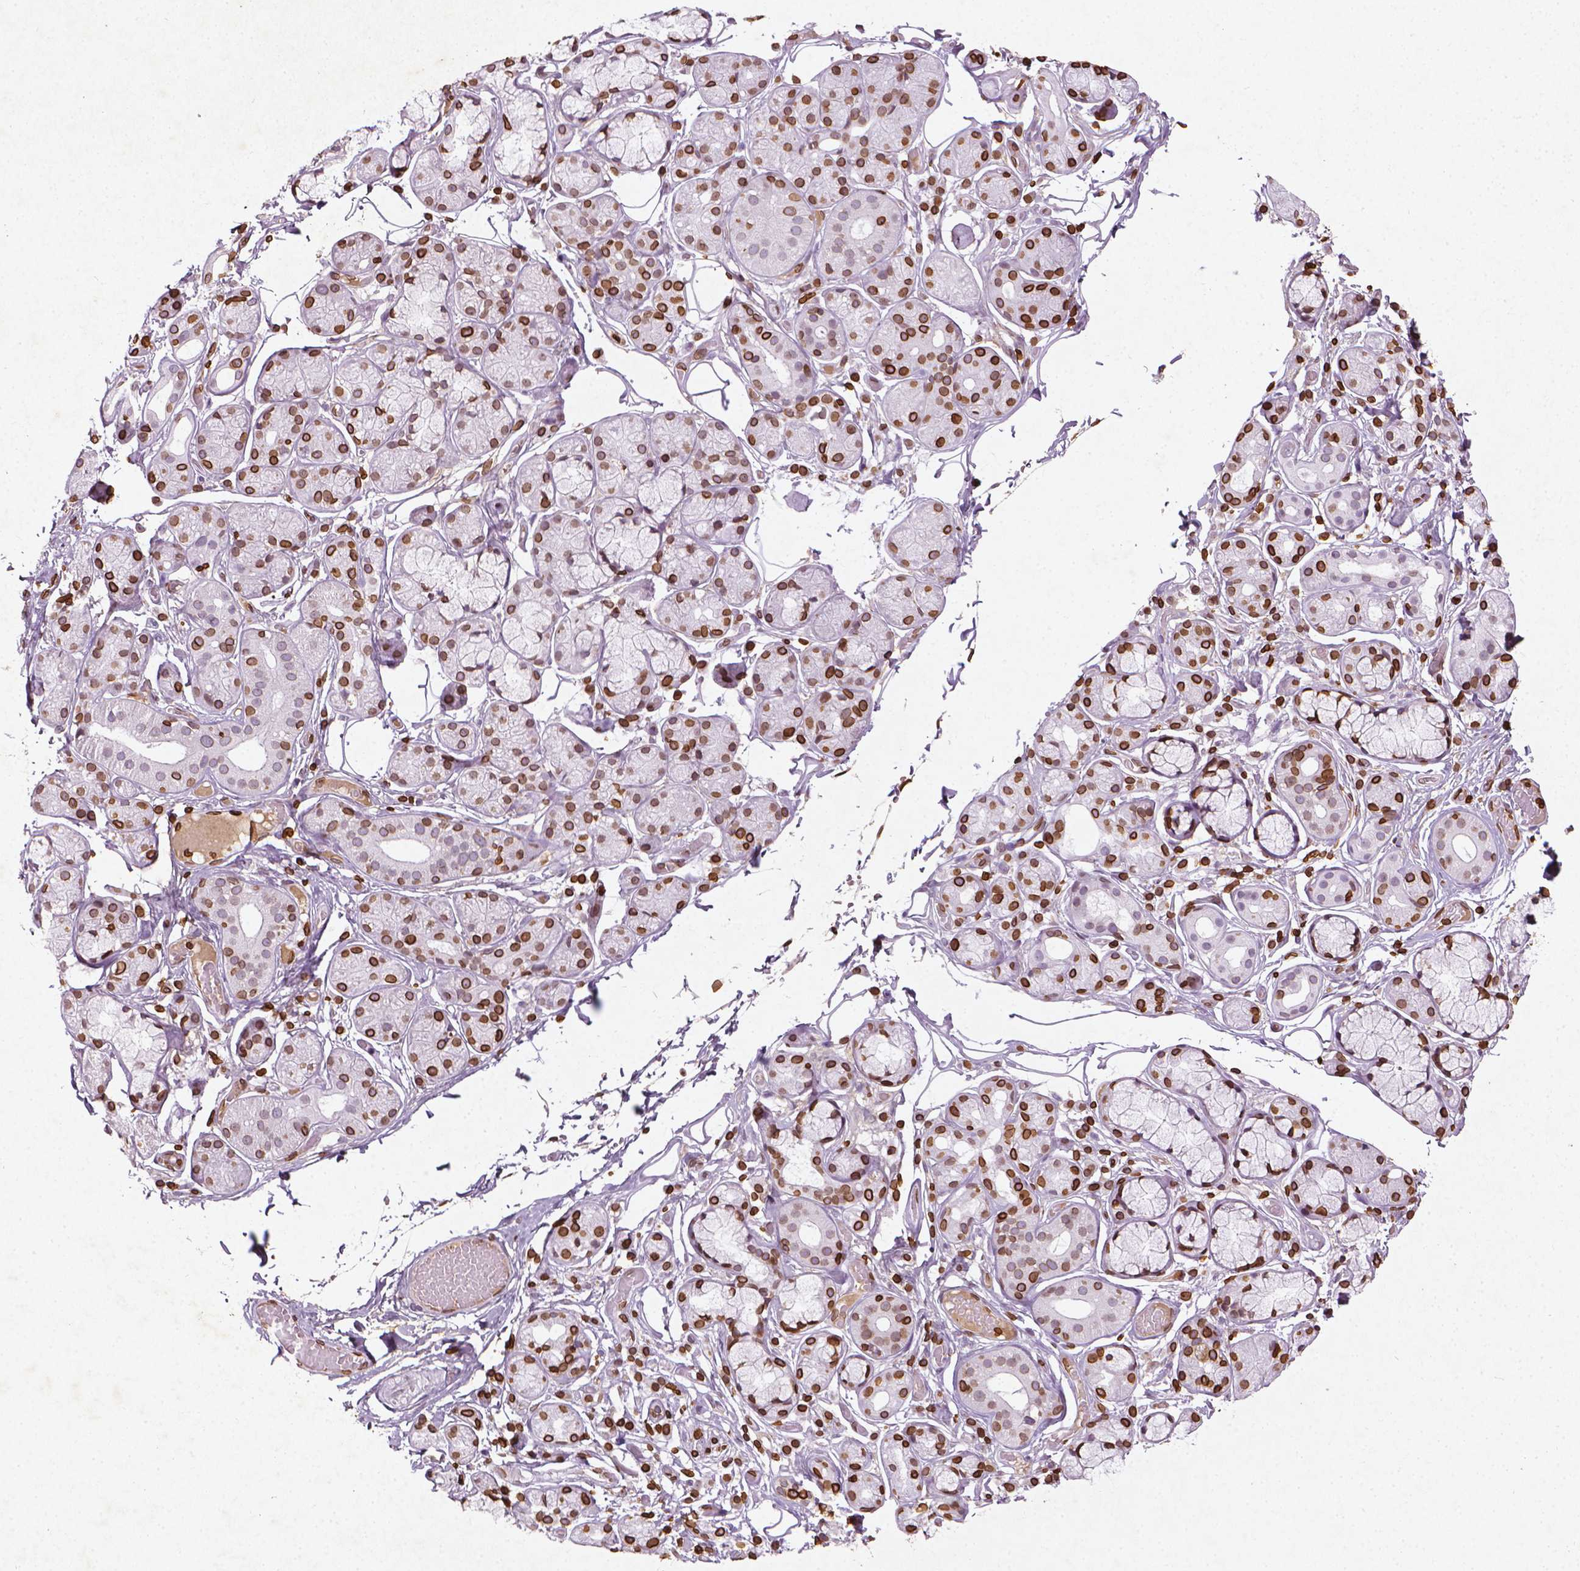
{"staining": {"intensity": "strong", "quantity": ">75%", "location": "cytoplasmic/membranous,nuclear"}, "tissue": "salivary gland", "cell_type": "Glandular cells", "image_type": "normal", "snomed": [{"axis": "morphology", "description": "Normal tissue, NOS"}, {"axis": "topography", "description": "Salivary gland"}, {"axis": "topography", "description": "Peripheral nerve tissue"}], "caption": "Unremarkable salivary gland demonstrates strong cytoplasmic/membranous,nuclear expression in approximately >75% of glandular cells, visualized by immunohistochemistry. The protein of interest is stained brown, and the nuclei are stained in blue (DAB IHC with brightfield microscopy, high magnification).", "gene": "LMNB1", "patient": {"sex": "male", "age": 71}}